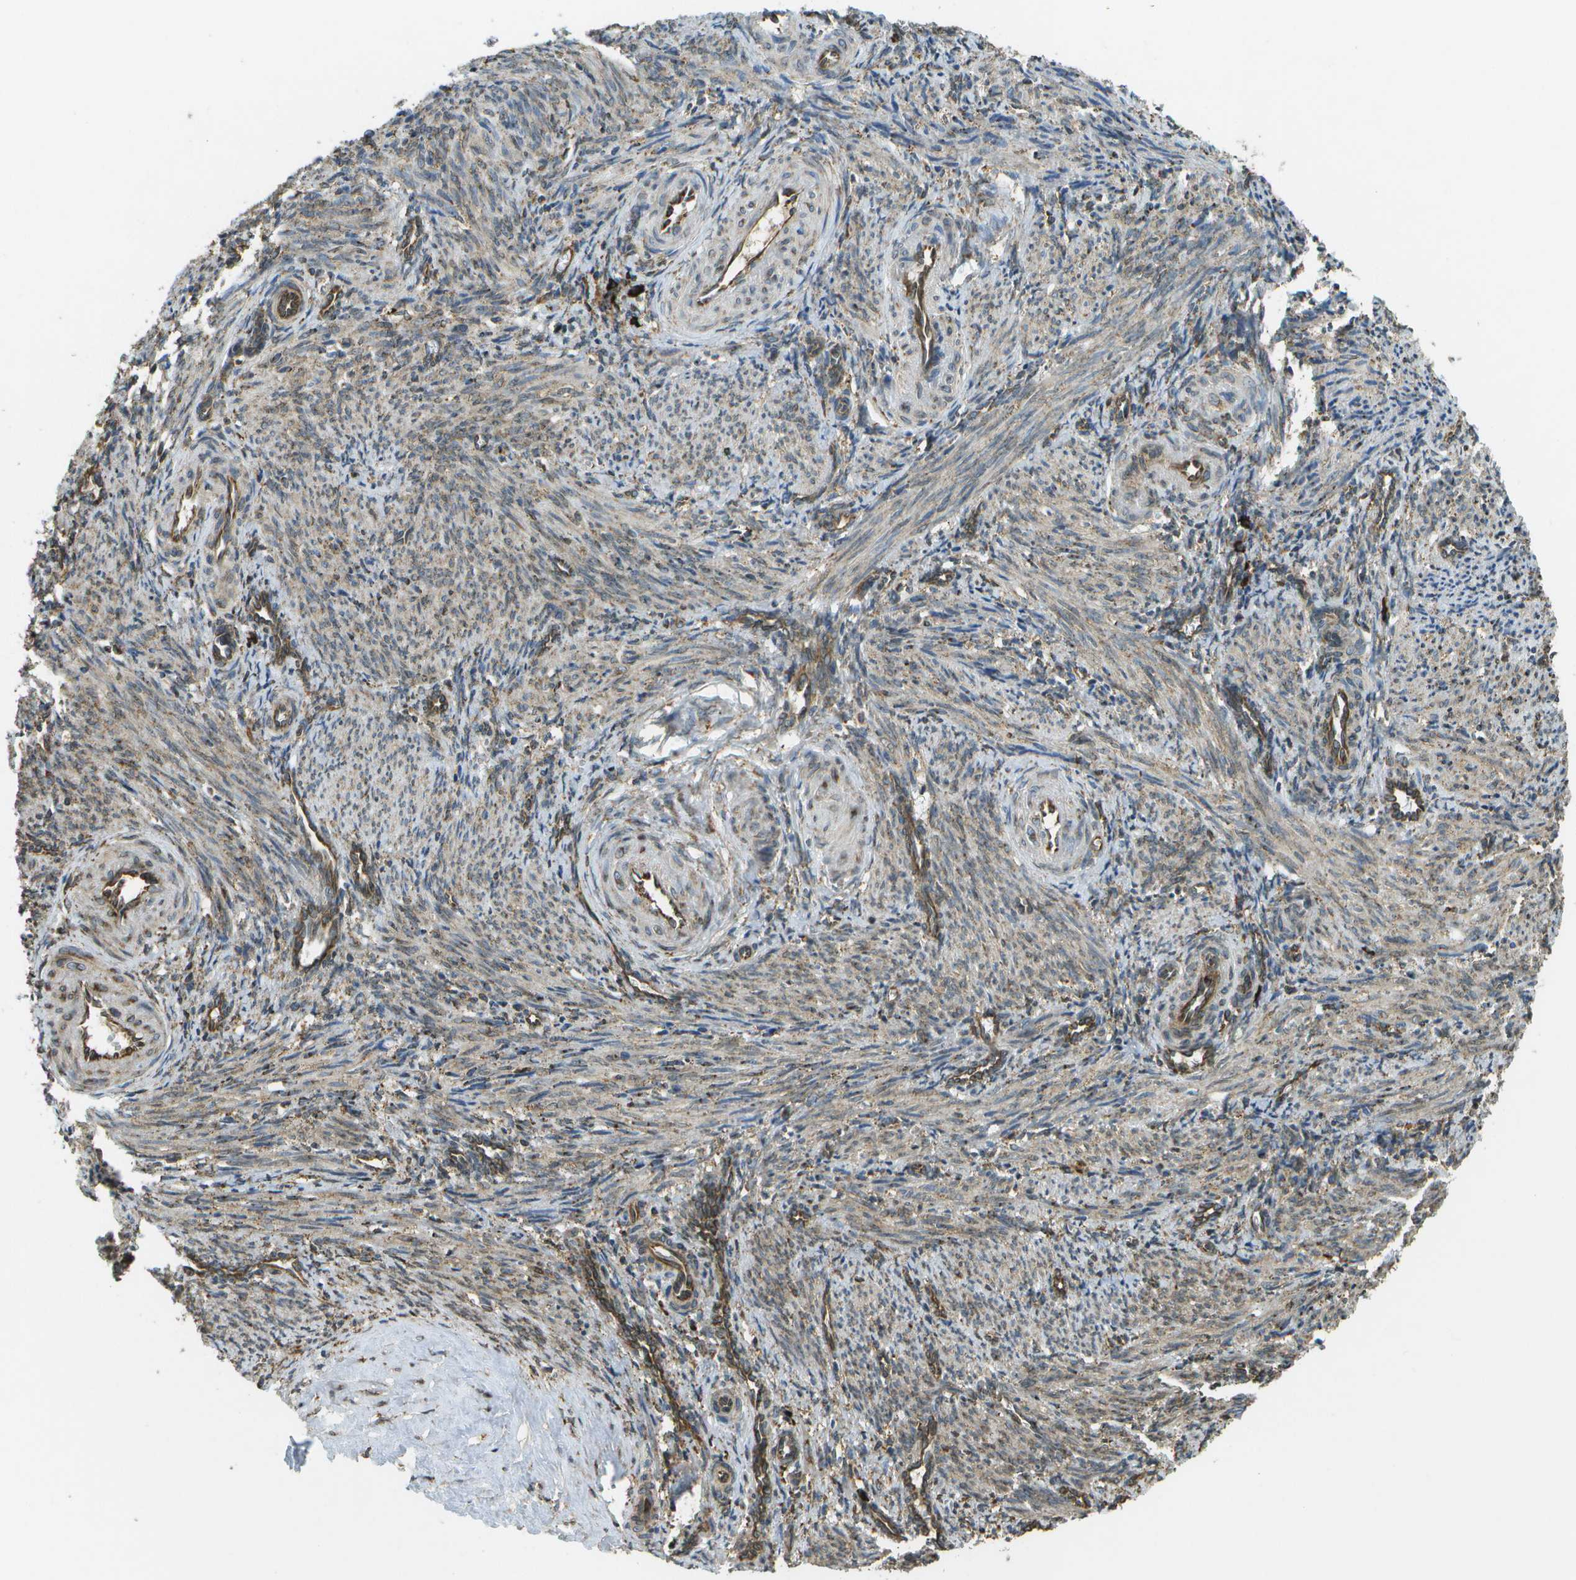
{"staining": {"intensity": "weak", "quantity": "25%-75%", "location": "cytoplasmic/membranous"}, "tissue": "smooth muscle", "cell_type": "Smooth muscle cells", "image_type": "normal", "snomed": [{"axis": "morphology", "description": "Normal tissue, NOS"}, {"axis": "topography", "description": "Endometrium"}], "caption": "Smooth muscle cells show low levels of weak cytoplasmic/membranous positivity in about 25%-75% of cells in normal human smooth muscle.", "gene": "PDIA4", "patient": {"sex": "female", "age": 33}}